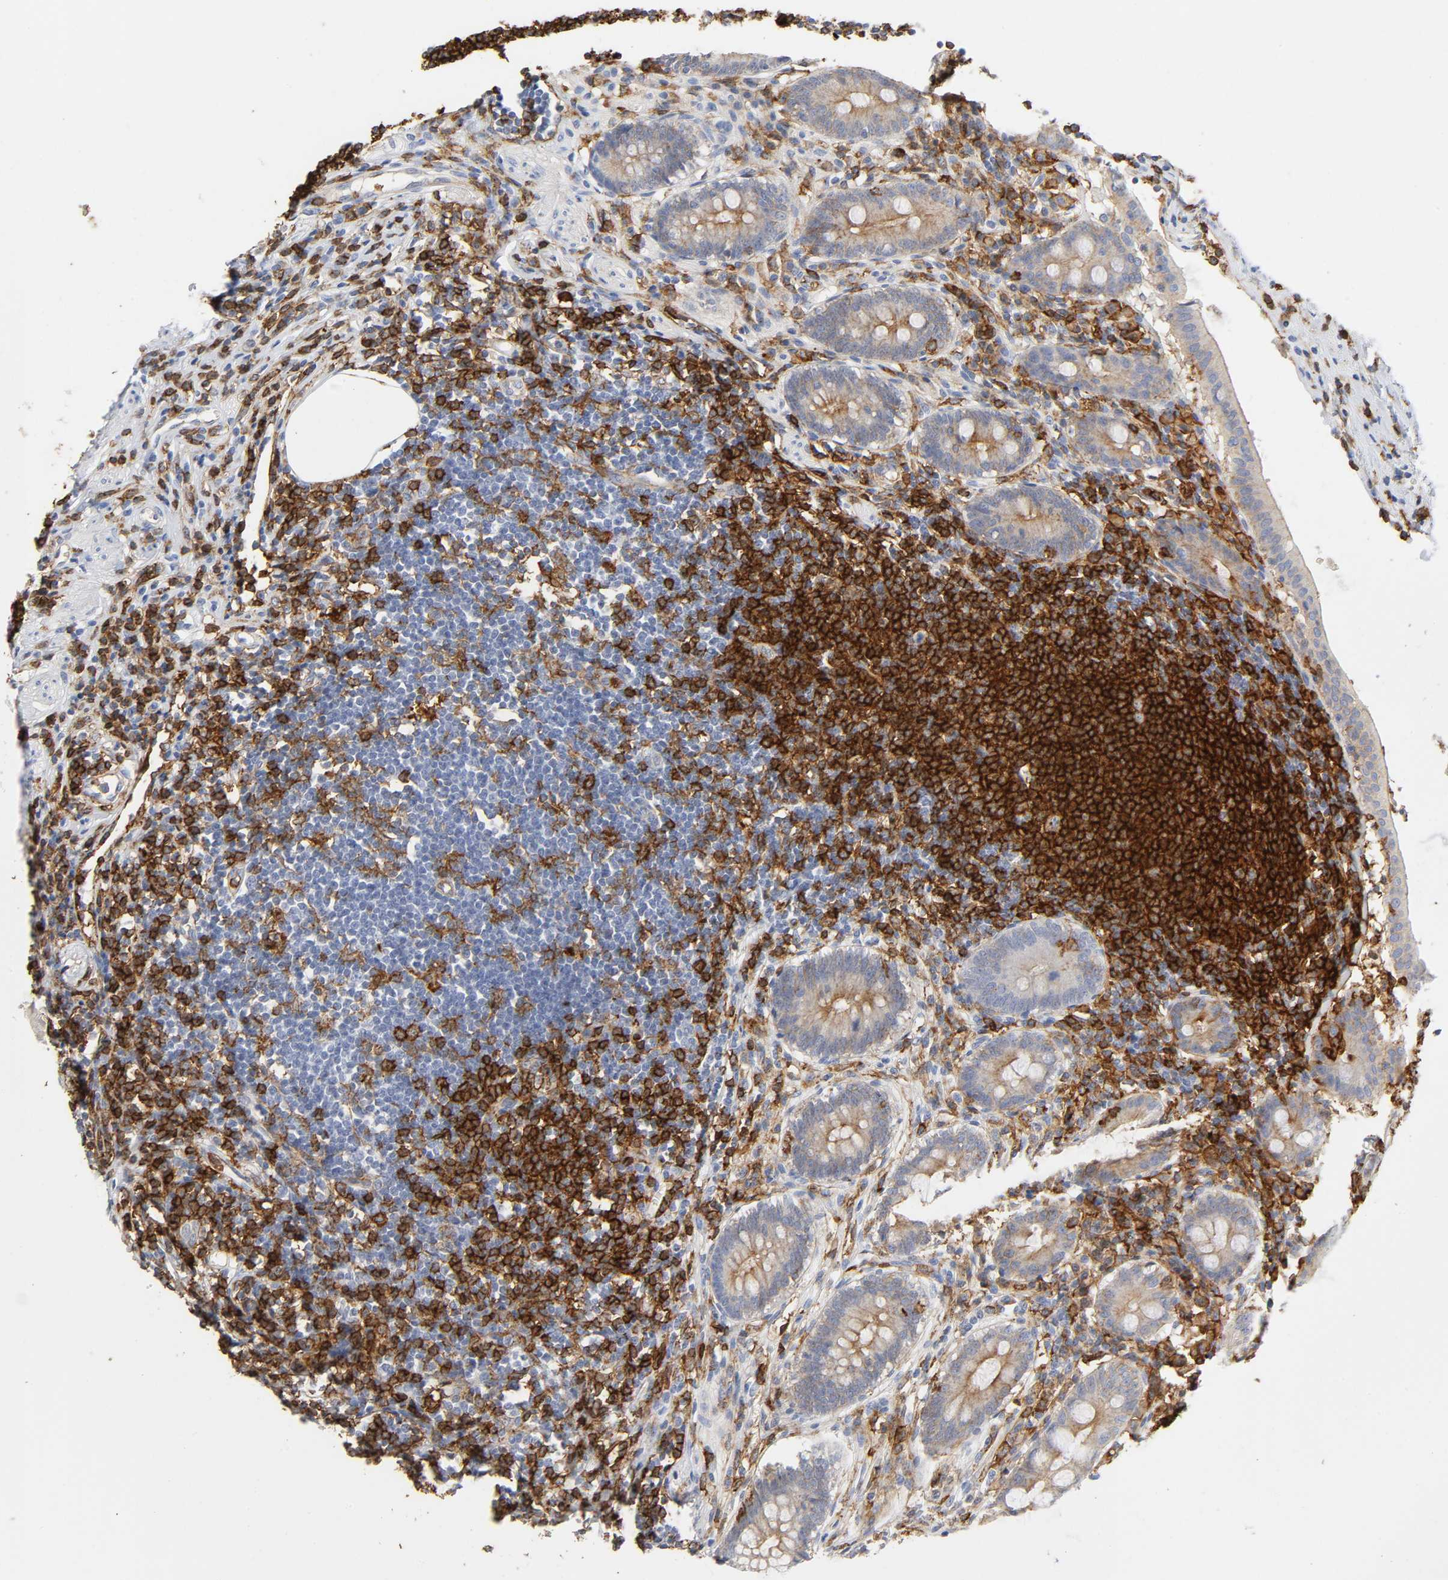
{"staining": {"intensity": "weak", "quantity": "25%-75%", "location": "cytoplasmic/membranous"}, "tissue": "appendix", "cell_type": "Glandular cells", "image_type": "normal", "snomed": [{"axis": "morphology", "description": "Normal tissue, NOS"}, {"axis": "topography", "description": "Appendix"}], "caption": "Glandular cells display low levels of weak cytoplasmic/membranous positivity in approximately 25%-75% of cells in benign appendix.", "gene": "LYN", "patient": {"sex": "female", "age": 50}}